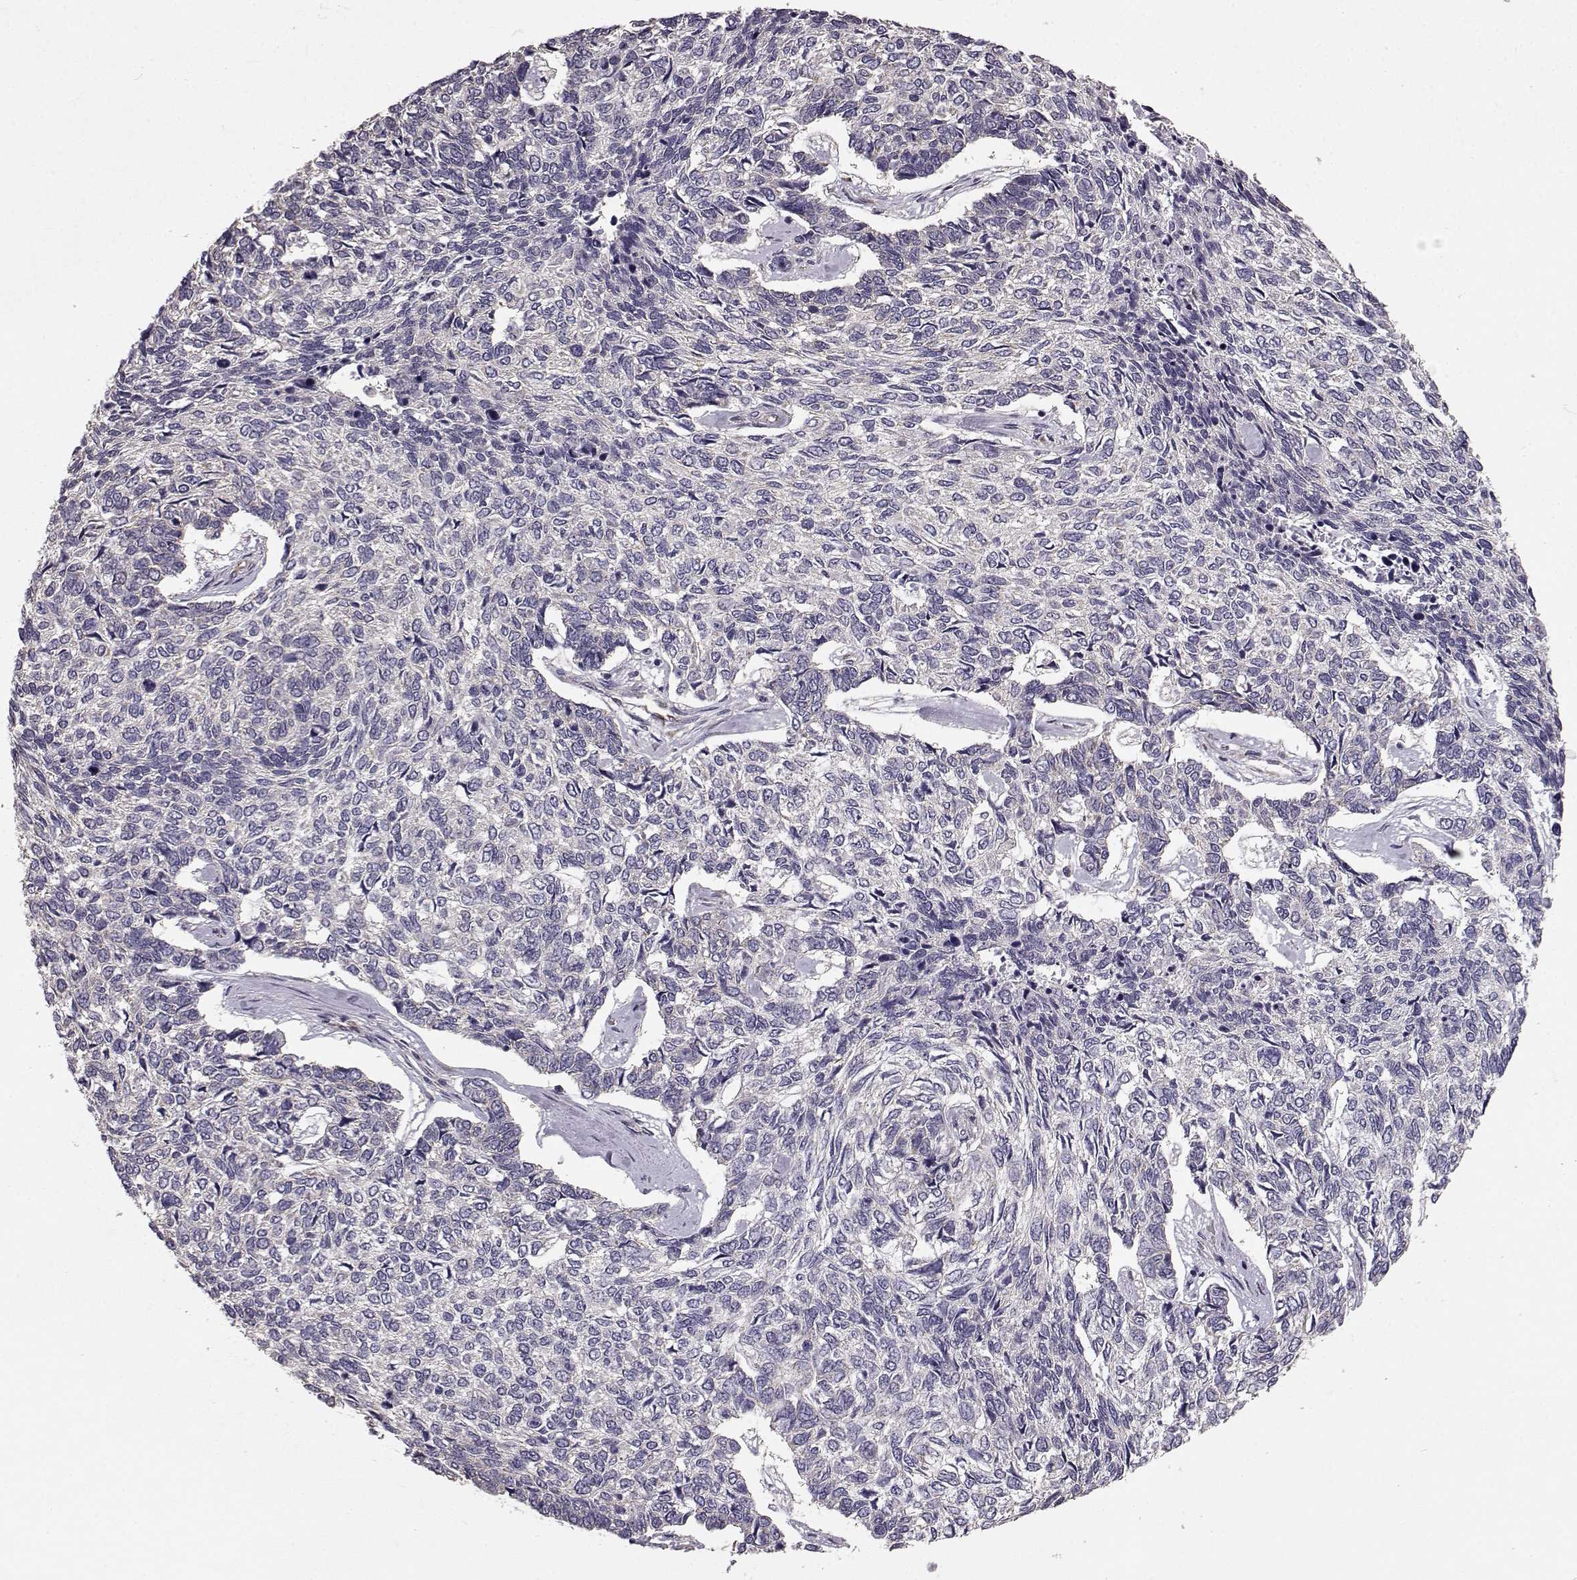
{"staining": {"intensity": "negative", "quantity": "none", "location": "none"}, "tissue": "skin cancer", "cell_type": "Tumor cells", "image_type": "cancer", "snomed": [{"axis": "morphology", "description": "Basal cell carcinoma"}, {"axis": "topography", "description": "Skin"}], "caption": "DAB (3,3'-diaminobenzidine) immunohistochemical staining of human skin cancer (basal cell carcinoma) demonstrates no significant staining in tumor cells.", "gene": "ERBB3", "patient": {"sex": "female", "age": 65}}